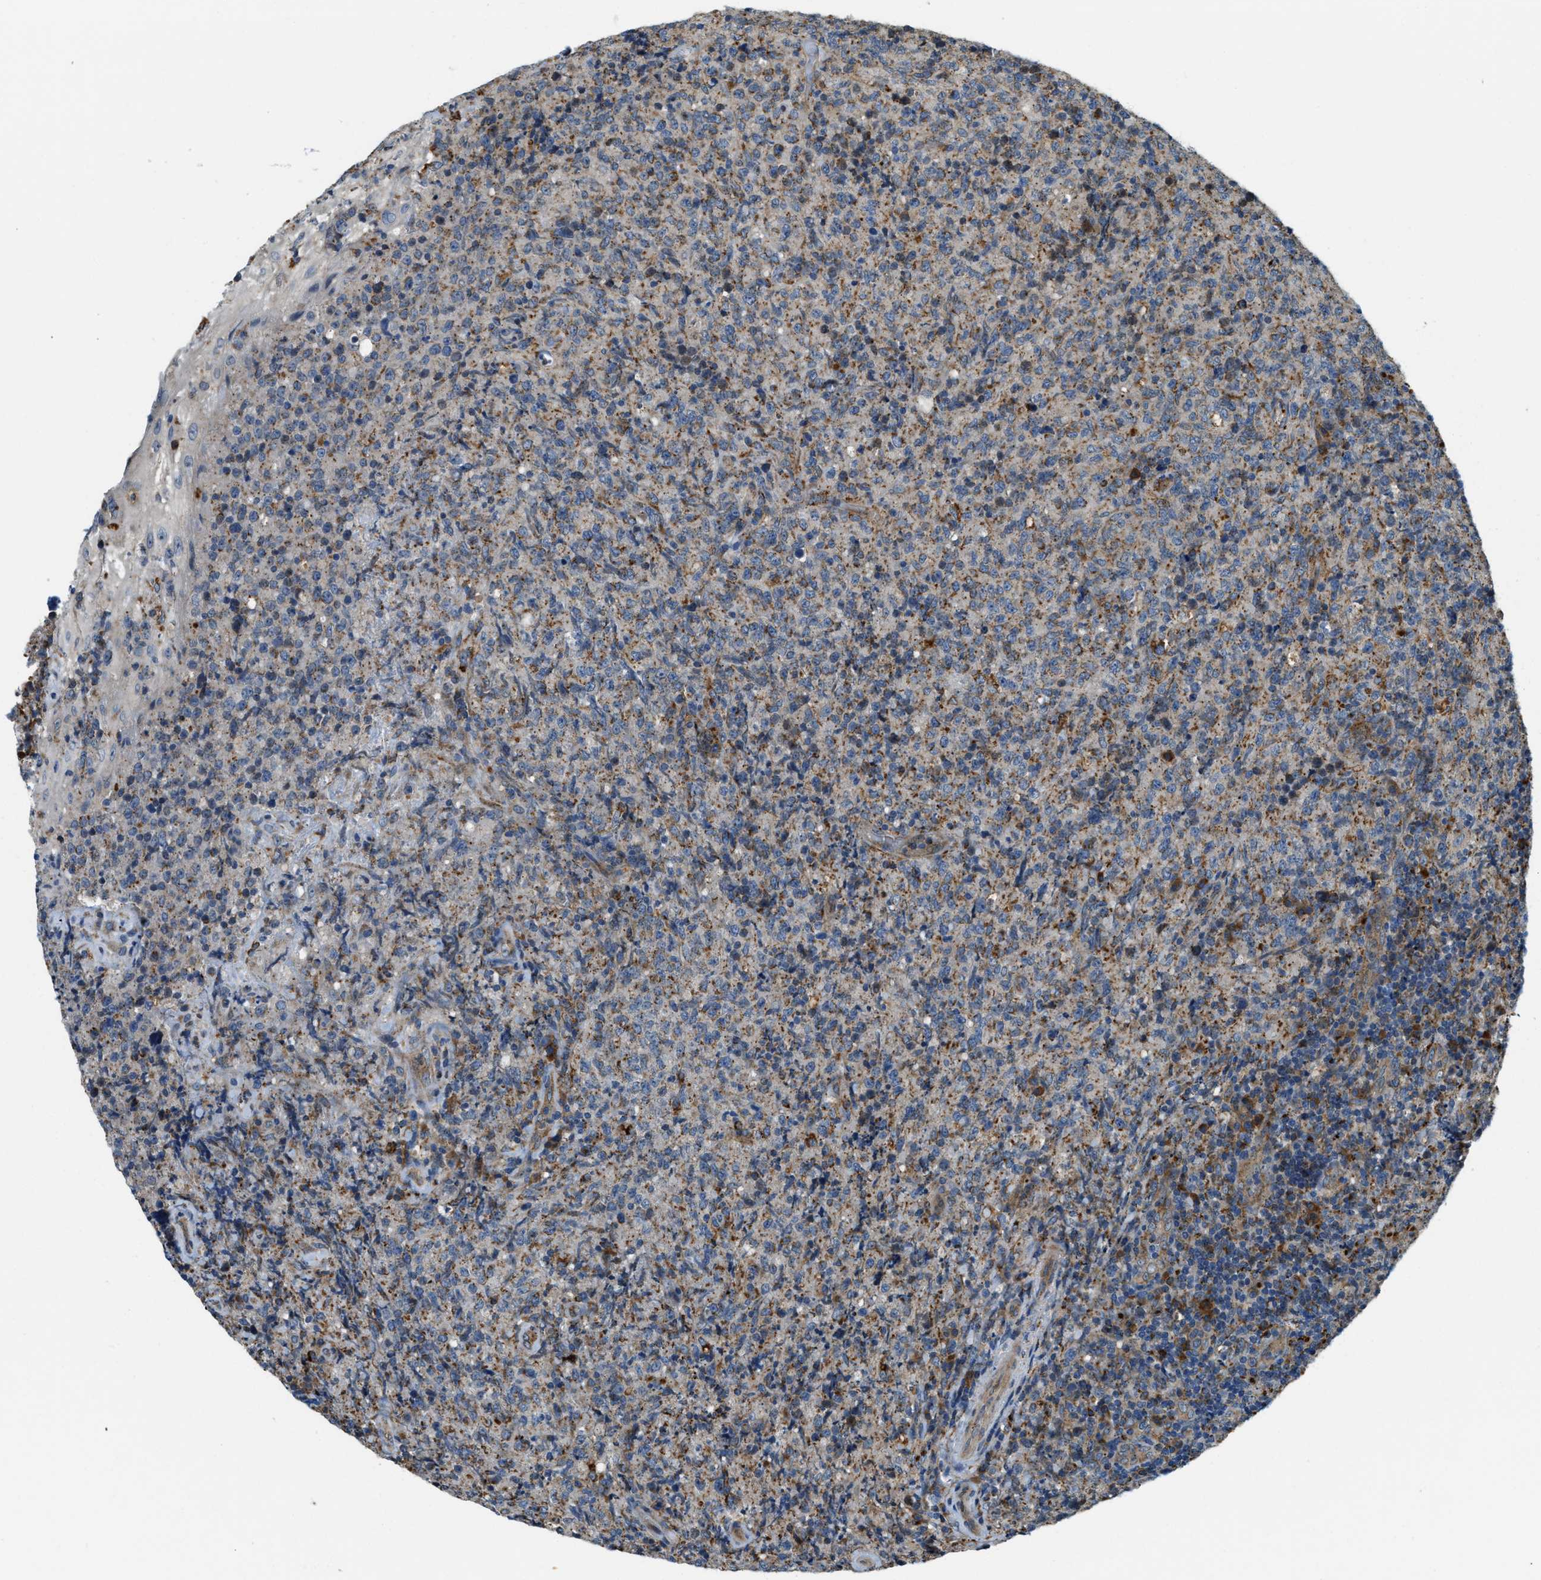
{"staining": {"intensity": "moderate", "quantity": "25%-75%", "location": "cytoplasmic/membranous"}, "tissue": "lymphoma", "cell_type": "Tumor cells", "image_type": "cancer", "snomed": [{"axis": "morphology", "description": "Malignant lymphoma, non-Hodgkin's type, High grade"}, {"axis": "topography", "description": "Tonsil"}], "caption": "Moderate cytoplasmic/membranous staining for a protein is present in approximately 25%-75% of tumor cells of high-grade malignant lymphoma, non-Hodgkin's type using IHC.", "gene": "STARD3NL", "patient": {"sex": "female", "age": 36}}